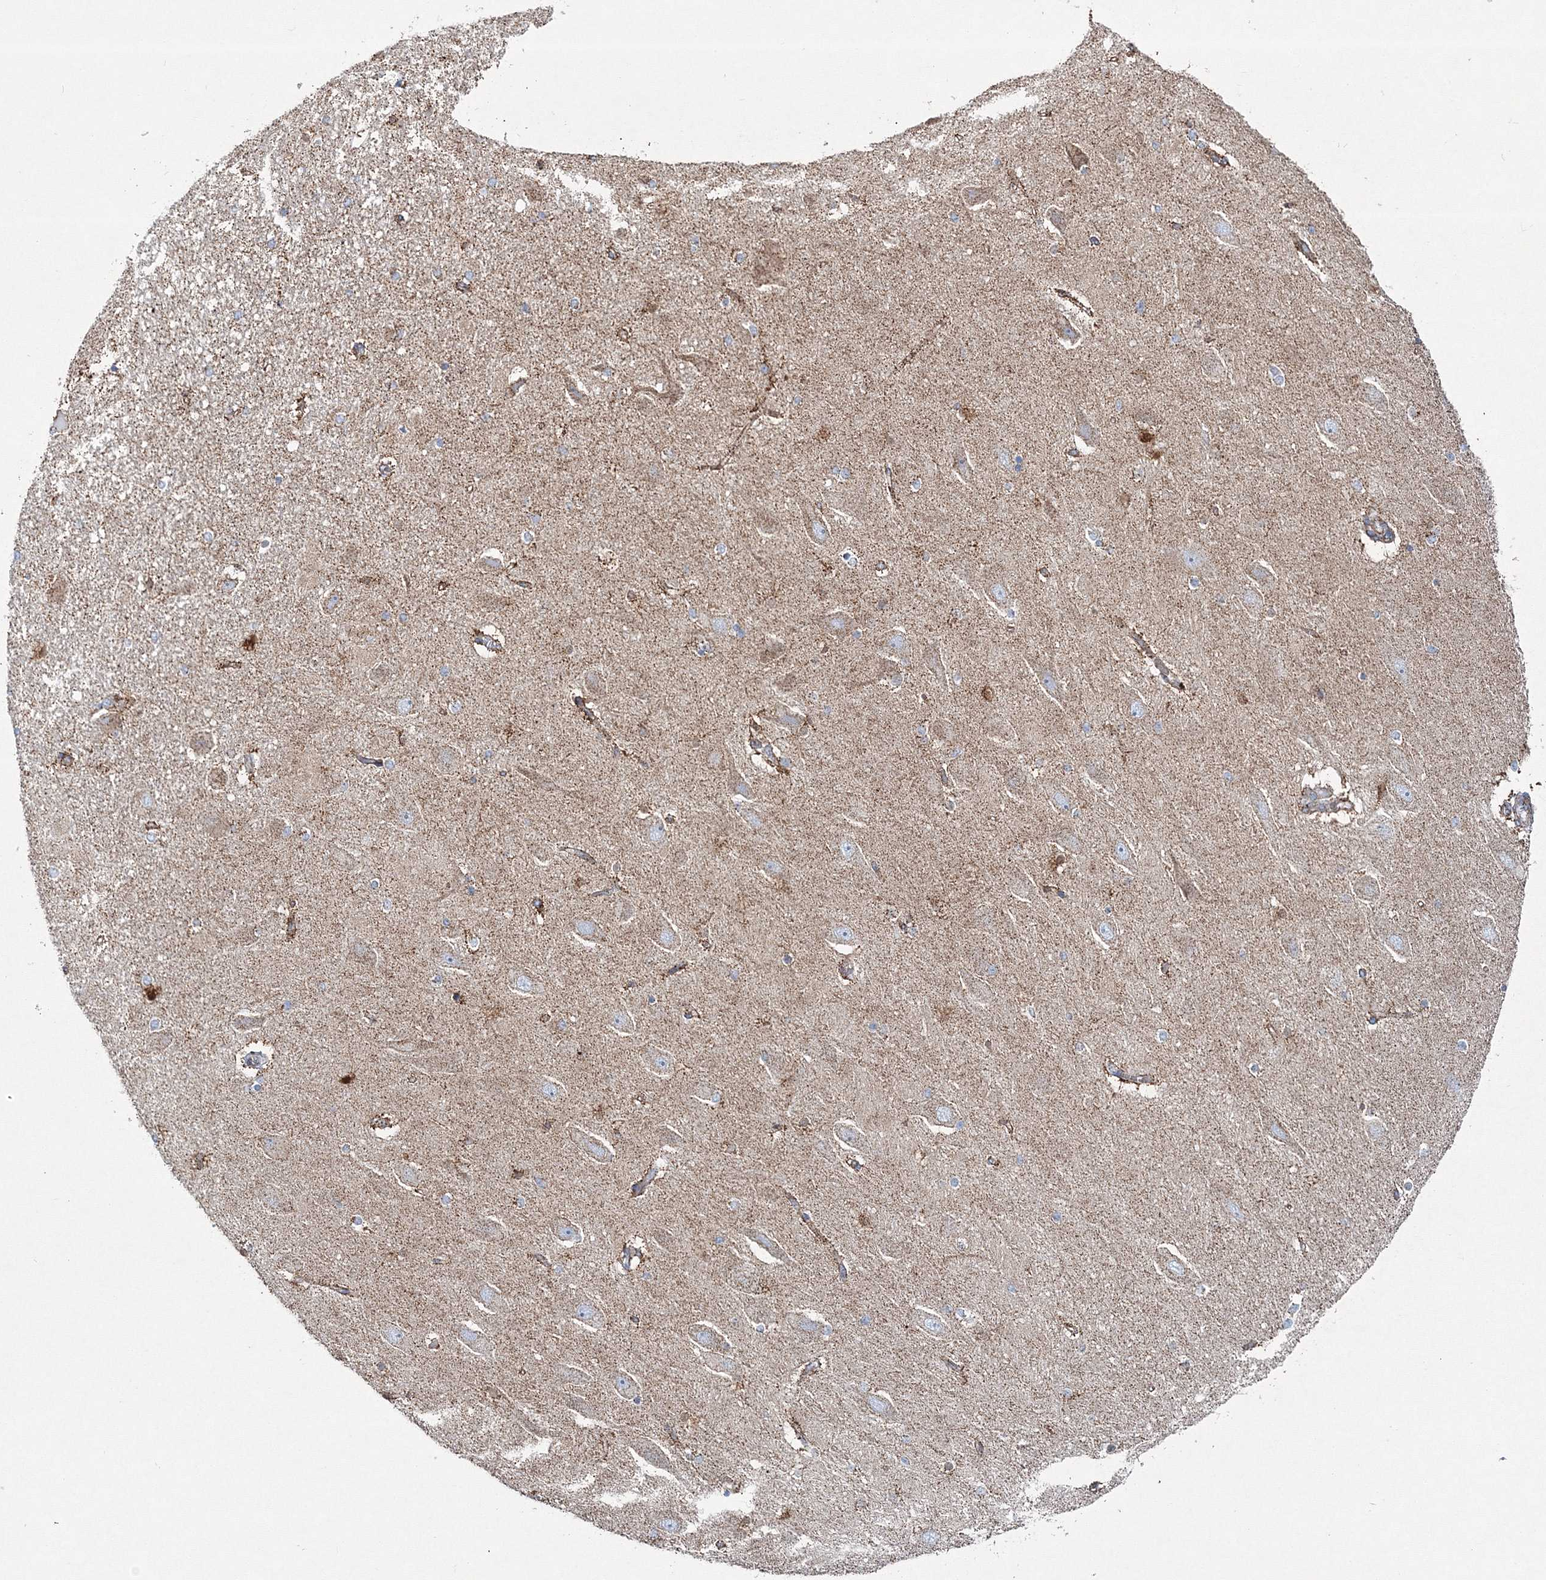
{"staining": {"intensity": "moderate", "quantity": "<25%", "location": "cytoplasmic/membranous"}, "tissue": "hippocampus", "cell_type": "Glial cells", "image_type": "normal", "snomed": [{"axis": "morphology", "description": "Normal tissue, NOS"}, {"axis": "topography", "description": "Hippocampus"}], "caption": "Immunohistochemistry (DAB) staining of normal hippocampus displays moderate cytoplasmic/membranous protein staining in about <25% of glial cells. (DAB IHC, brown staining for protein, blue staining for nuclei).", "gene": "HIBCH", "patient": {"sex": "female", "age": 54}}